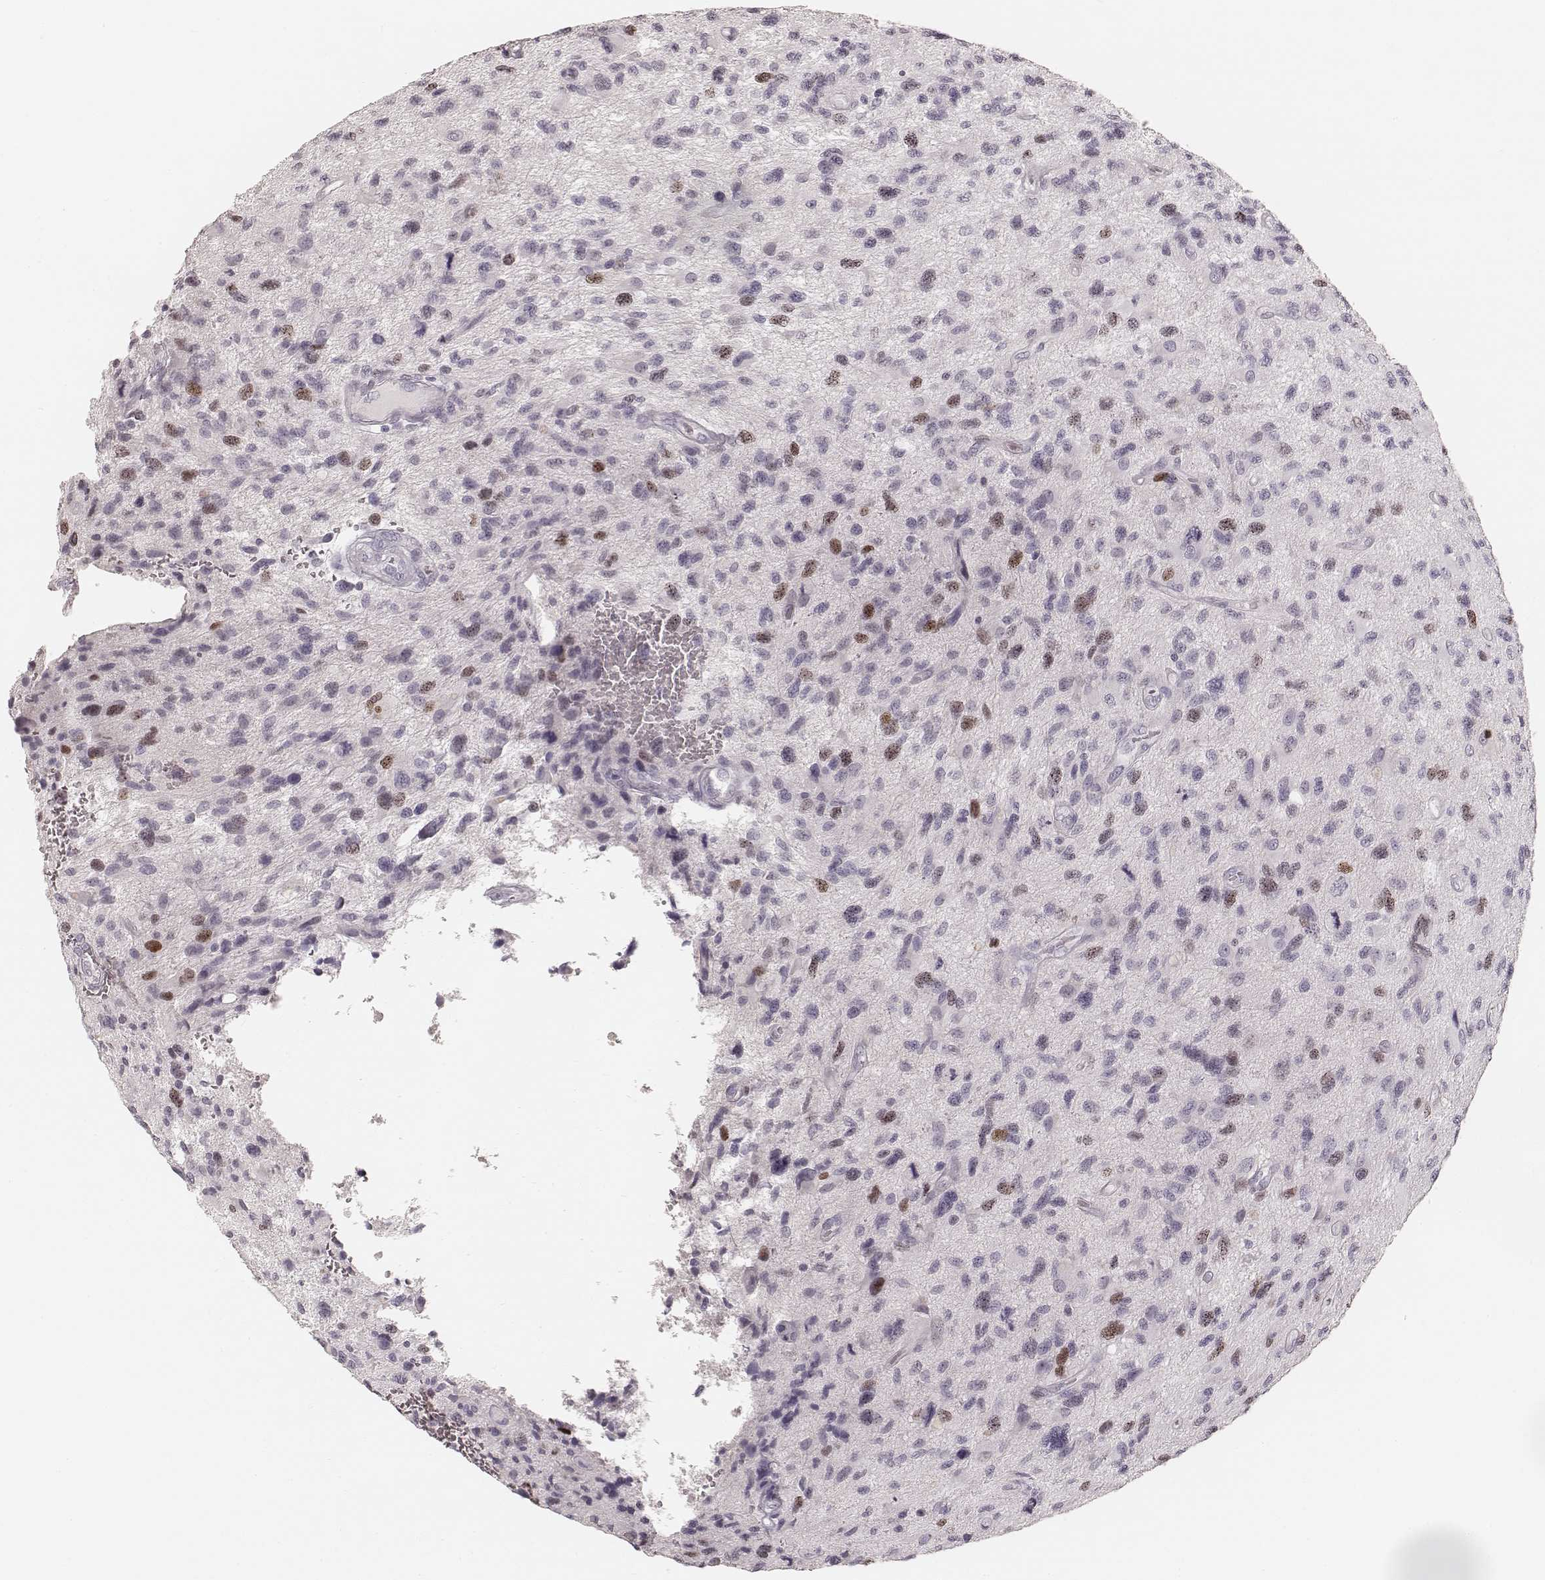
{"staining": {"intensity": "moderate", "quantity": "<25%", "location": "nuclear"}, "tissue": "glioma", "cell_type": "Tumor cells", "image_type": "cancer", "snomed": [{"axis": "morphology", "description": "Glioma, malignant, NOS"}, {"axis": "morphology", "description": "Glioma, malignant, High grade"}, {"axis": "topography", "description": "Brain"}], "caption": "Tumor cells display low levels of moderate nuclear staining in about <25% of cells in glioma.", "gene": "TEX37", "patient": {"sex": "female", "age": 71}}